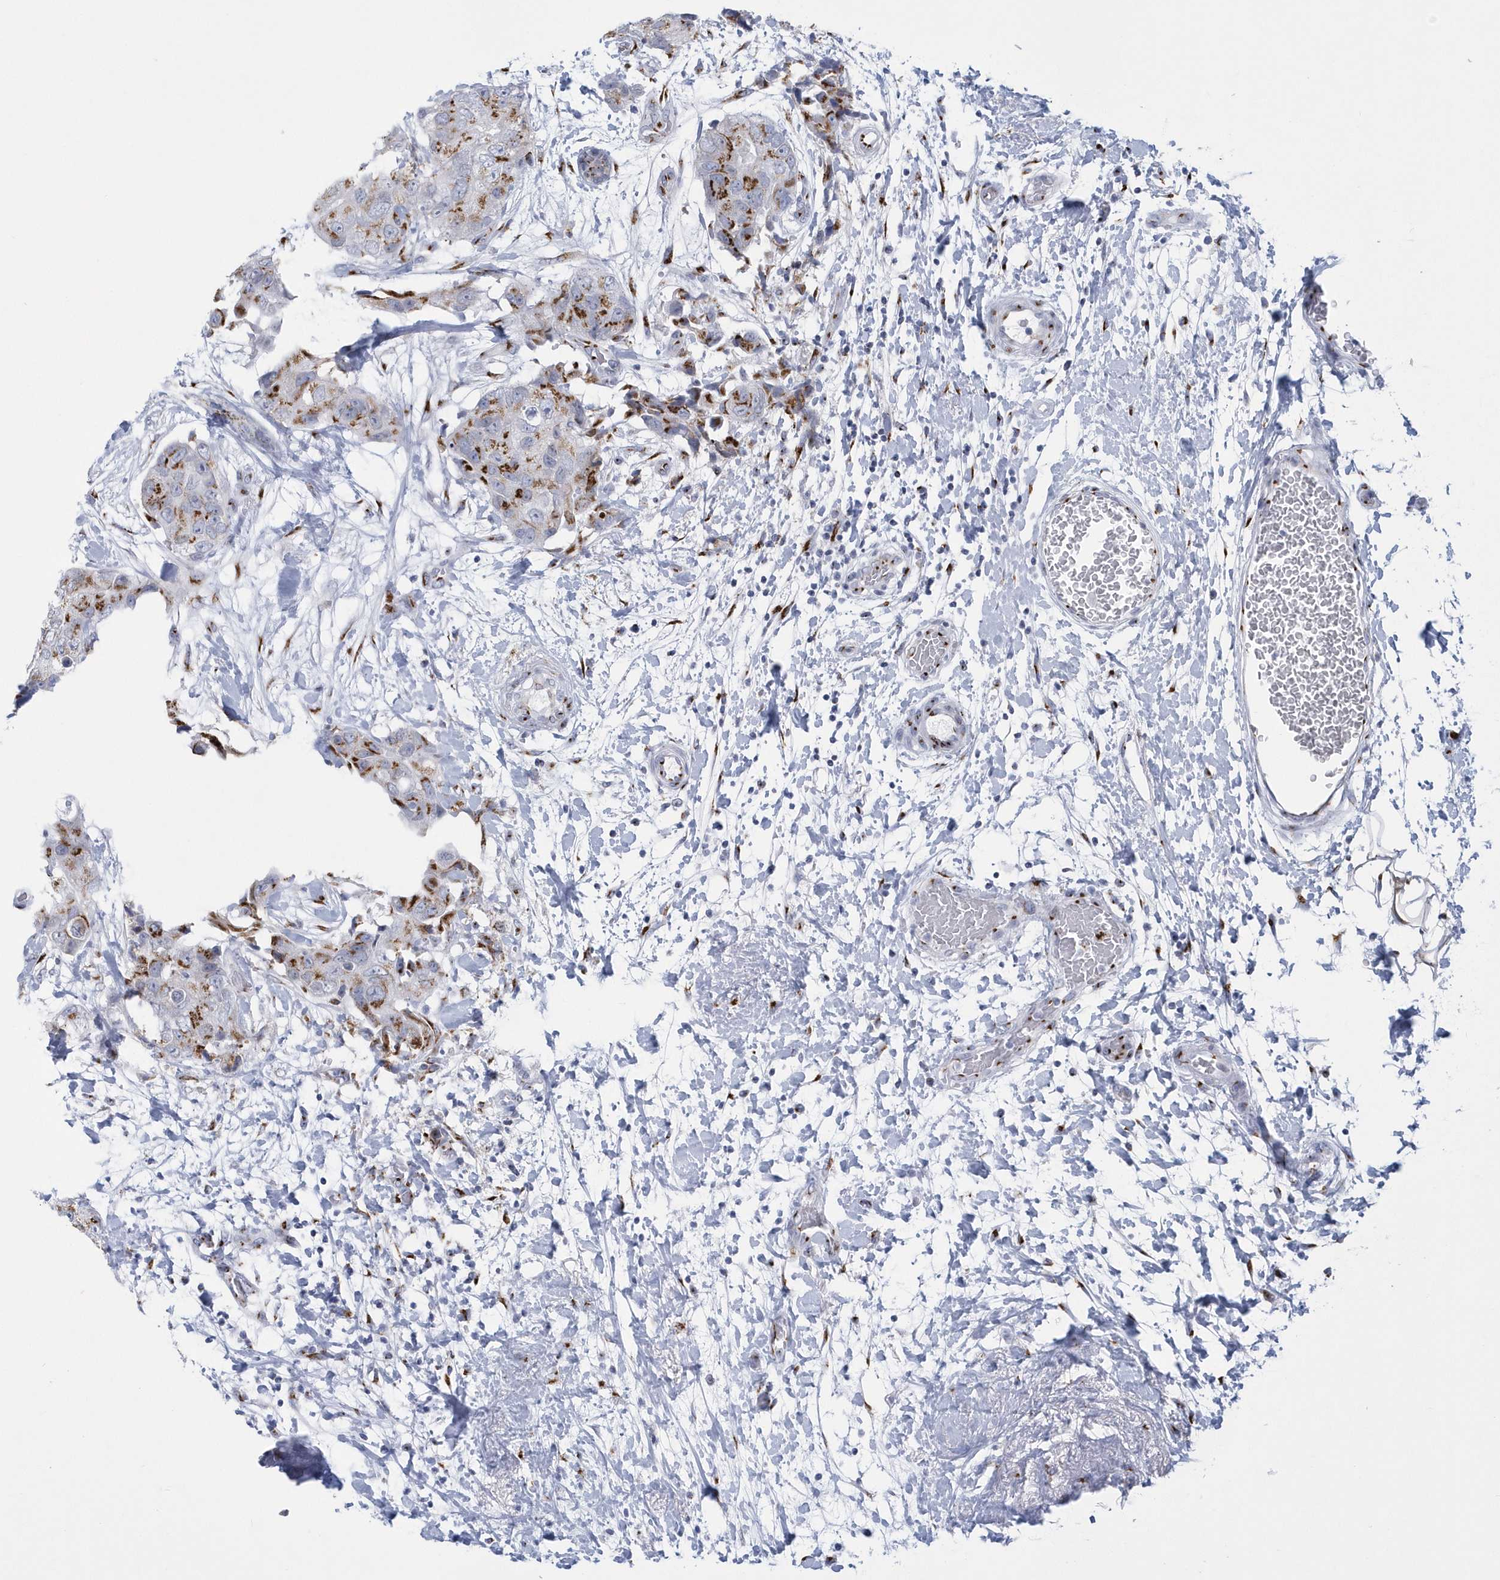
{"staining": {"intensity": "moderate", "quantity": "<25%", "location": "cytoplasmic/membranous"}, "tissue": "breast cancer", "cell_type": "Tumor cells", "image_type": "cancer", "snomed": [{"axis": "morphology", "description": "Duct carcinoma"}, {"axis": "topography", "description": "Breast"}], "caption": "Immunohistochemical staining of human intraductal carcinoma (breast) reveals low levels of moderate cytoplasmic/membranous protein expression in about <25% of tumor cells.", "gene": "SLX9", "patient": {"sex": "female", "age": 62}}